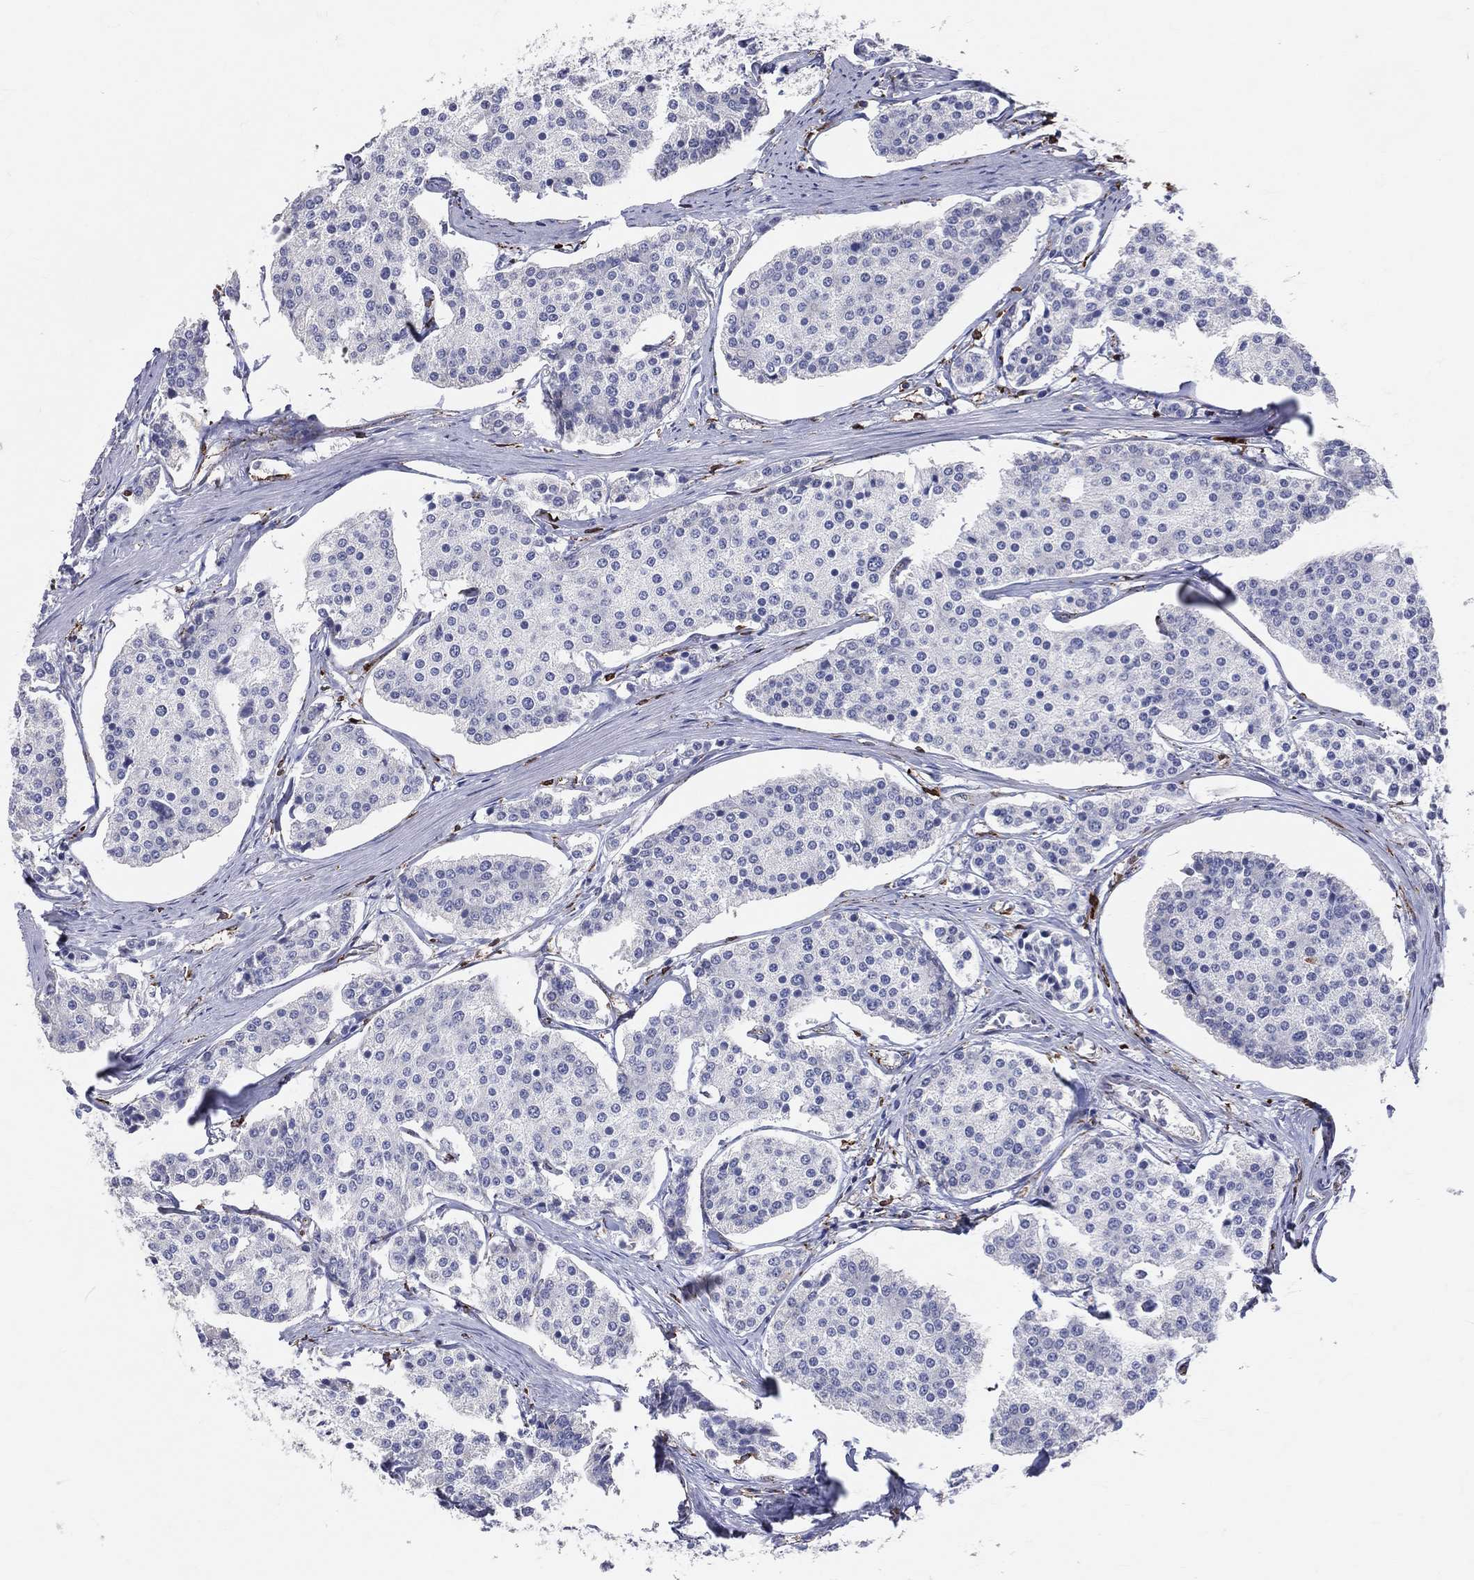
{"staining": {"intensity": "negative", "quantity": "none", "location": "none"}, "tissue": "carcinoid", "cell_type": "Tumor cells", "image_type": "cancer", "snomed": [{"axis": "morphology", "description": "Carcinoid, malignant, NOS"}, {"axis": "topography", "description": "Small intestine"}], "caption": "IHC photomicrograph of neoplastic tissue: human carcinoid stained with DAB demonstrates no significant protein positivity in tumor cells. The staining was performed using DAB to visualize the protein expression in brown, while the nuclei were stained in blue with hematoxylin (Magnification: 20x).", "gene": "CD74", "patient": {"sex": "female", "age": 65}}